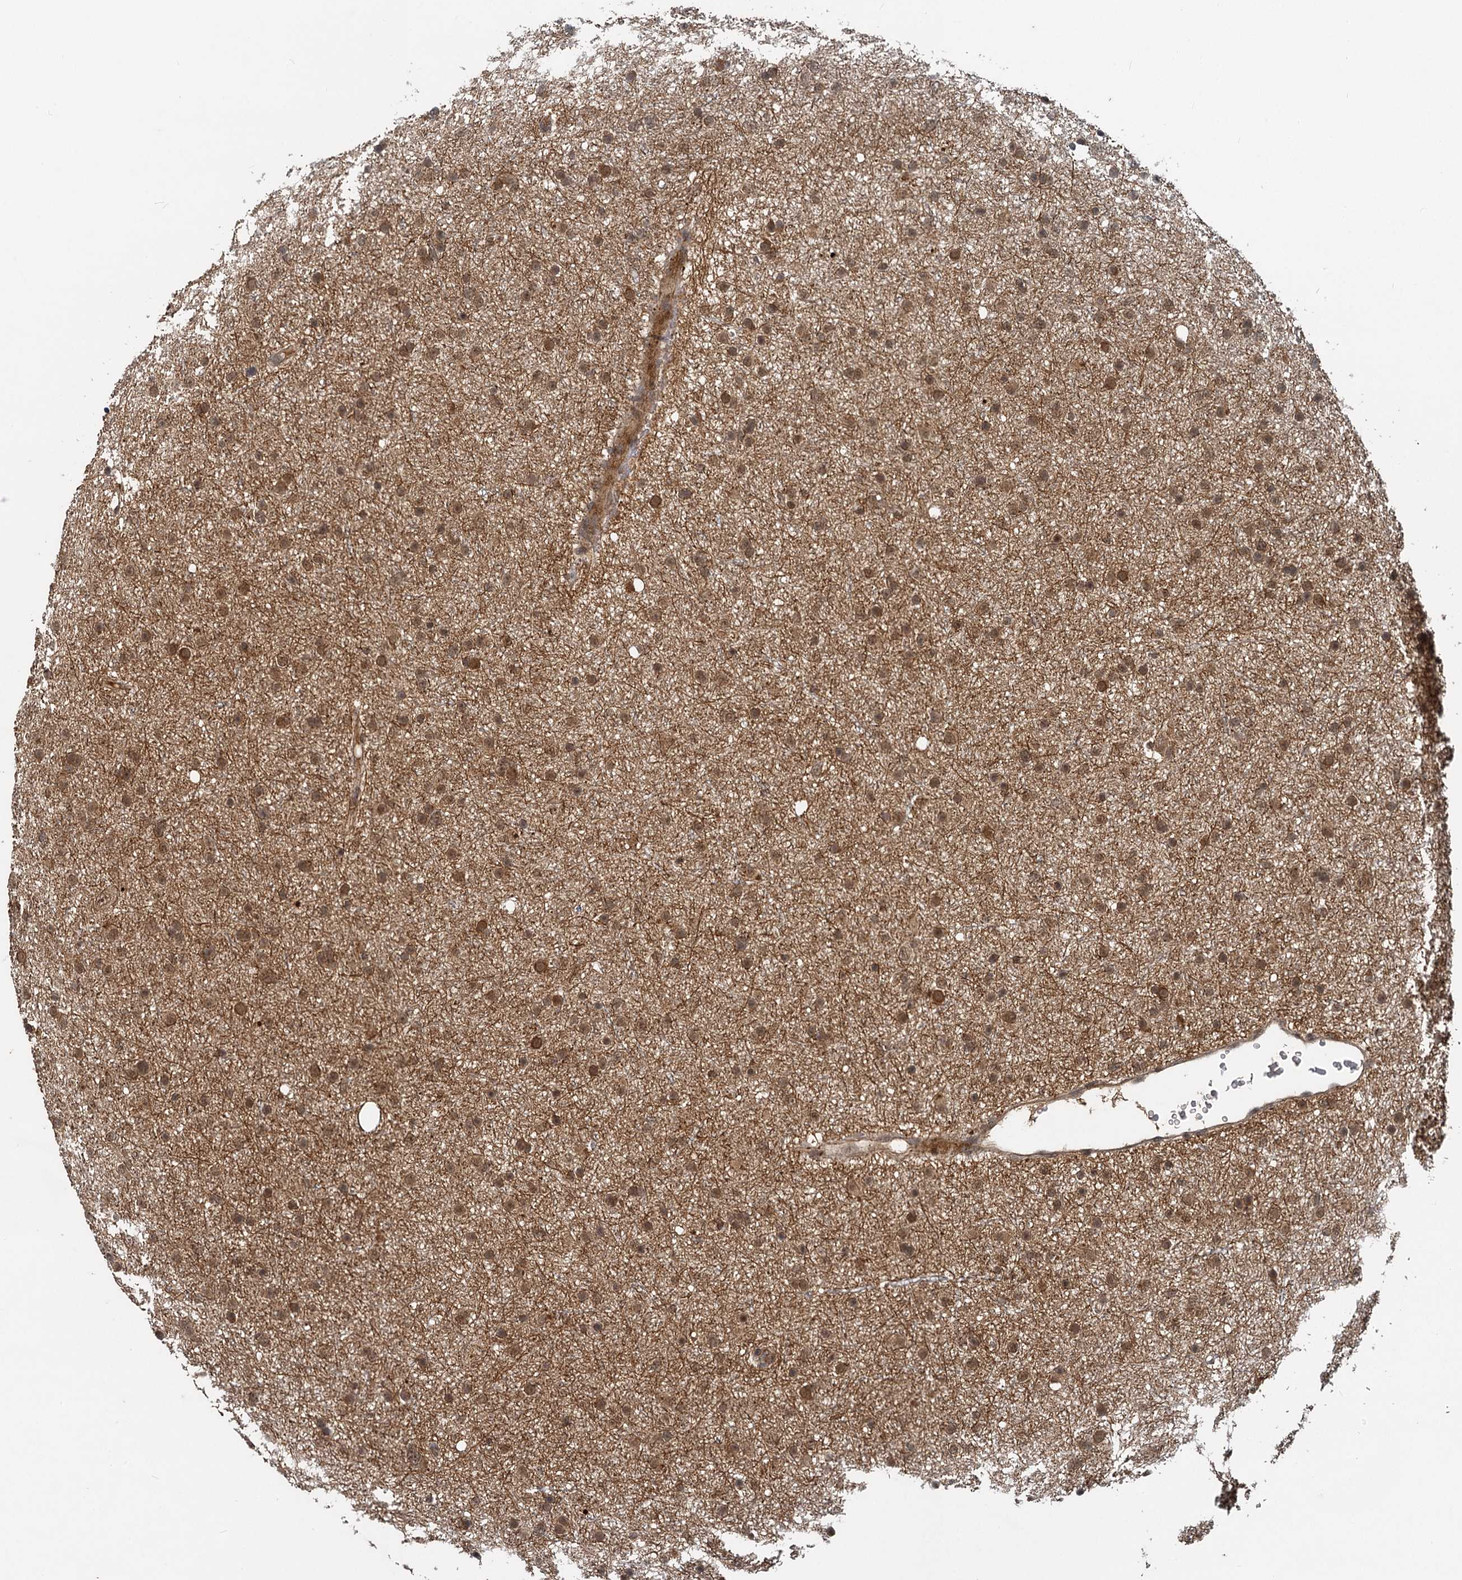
{"staining": {"intensity": "moderate", "quantity": ">75%", "location": "cytoplasmic/membranous,nuclear"}, "tissue": "glioma", "cell_type": "Tumor cells", "image_type": "cancer", "snomed": [{"axis": "morphology", "description": "Glioma, malignant, Low grade"}, {"axis": "topography", "description": "Cerebral cortex"}], "caption": "This histopathology image demonstrates immunohistochemistry (IHC) staining of human glioma, with medium moderate cytoplasmic/membranous and nuclear positivity in approximately >75% of tumor cells.", "gene": "RITA1", "patient": {"sex": "female", "age": 39}}